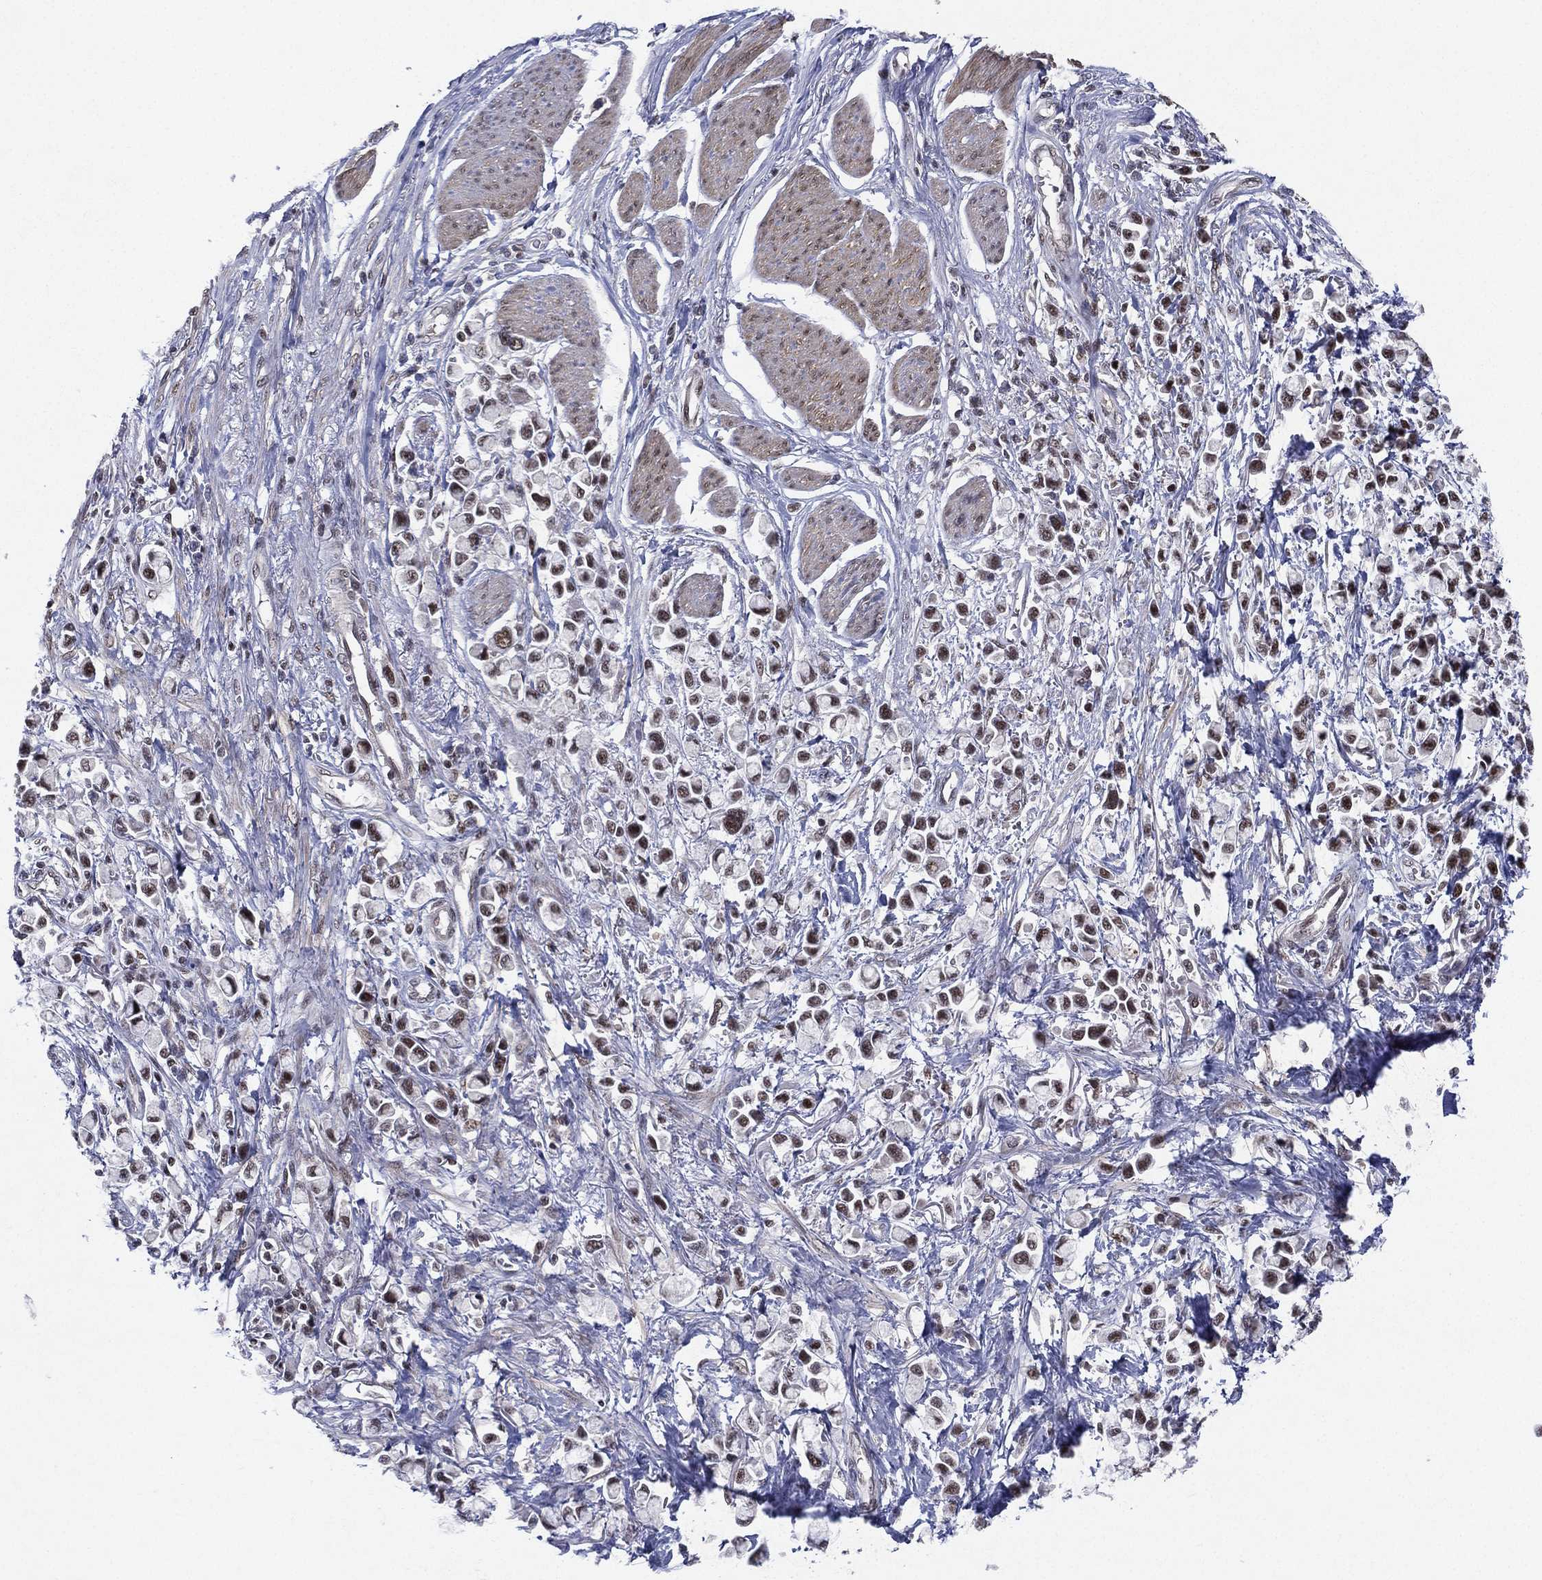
{"staining": {"intensity": "strong", "quantity": "25%-75%", "location": "nuclear"}, "tissue": "stomach cancer", "cell_type": "Tumor cells", "image_type": "cancer", "snomed": [{"axis": "morphology", "description": "Adenocarcinoma, NOS"}, {"axis": "topography", "description": "Stomach"}], "caption": "DAB (3,3'-diaminobenzidine) immunohistochemical staining of human adenocarcinoma (stomach) shows strong nuclear protein staining in approximately 25%-75% of tumor cells.", "gene": "DGCR8", "patient": {"sex": "female", "age": 81}}